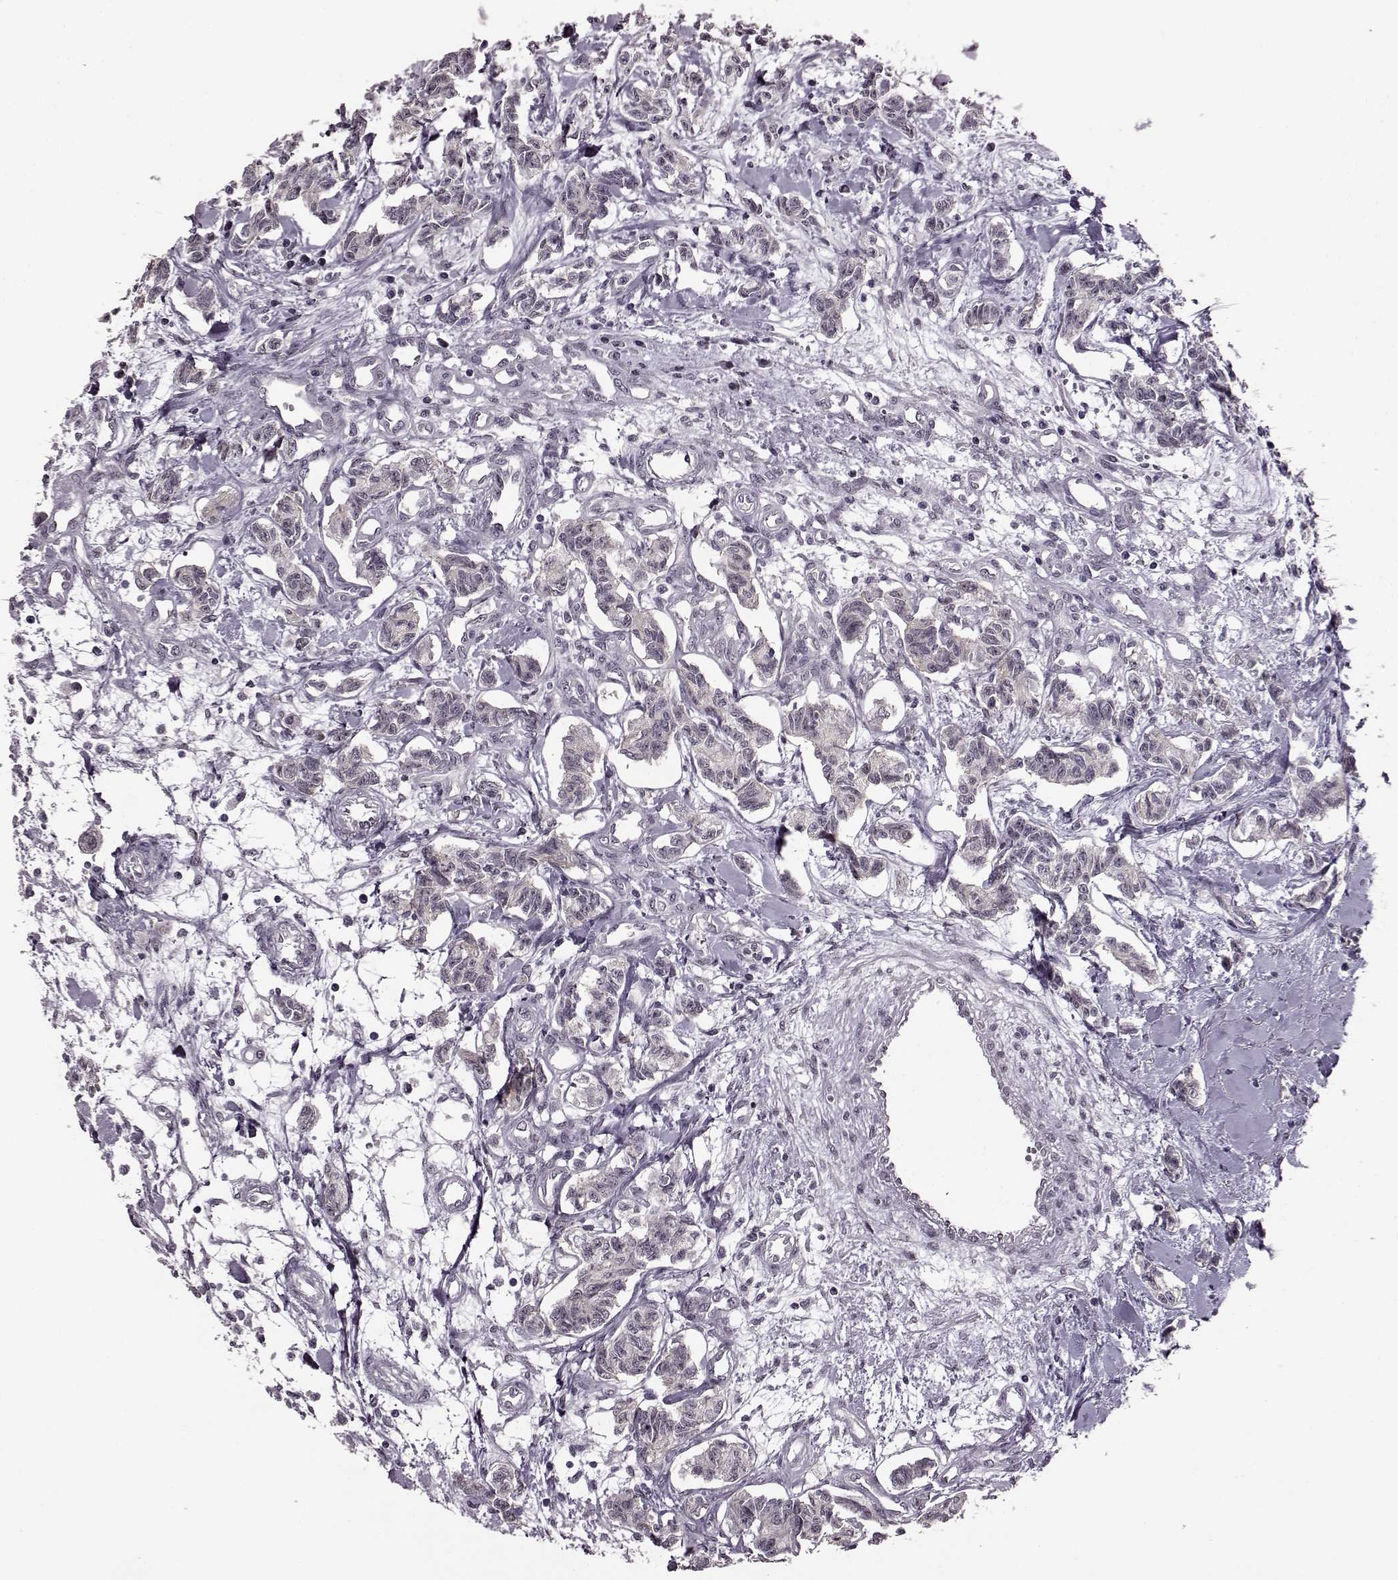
{"staining": {"intensity": "negative", "quantity": "none", "location": "none"}, "tissue": "carcinoid", "cell_type": "Tumor cells", "image_type": "cancer", "snomed": [{"axis": "morphology", "description": "Carcinoid, malignant, NOS"}, {"axis": "topography", "description": "Kidney"}], "caption": "Carcinoid was stained to show a protein in brown. There is no significant positivity in tumor cells.", "gene": "STX1B", "patient": {"sex": "female", "age": 41}}